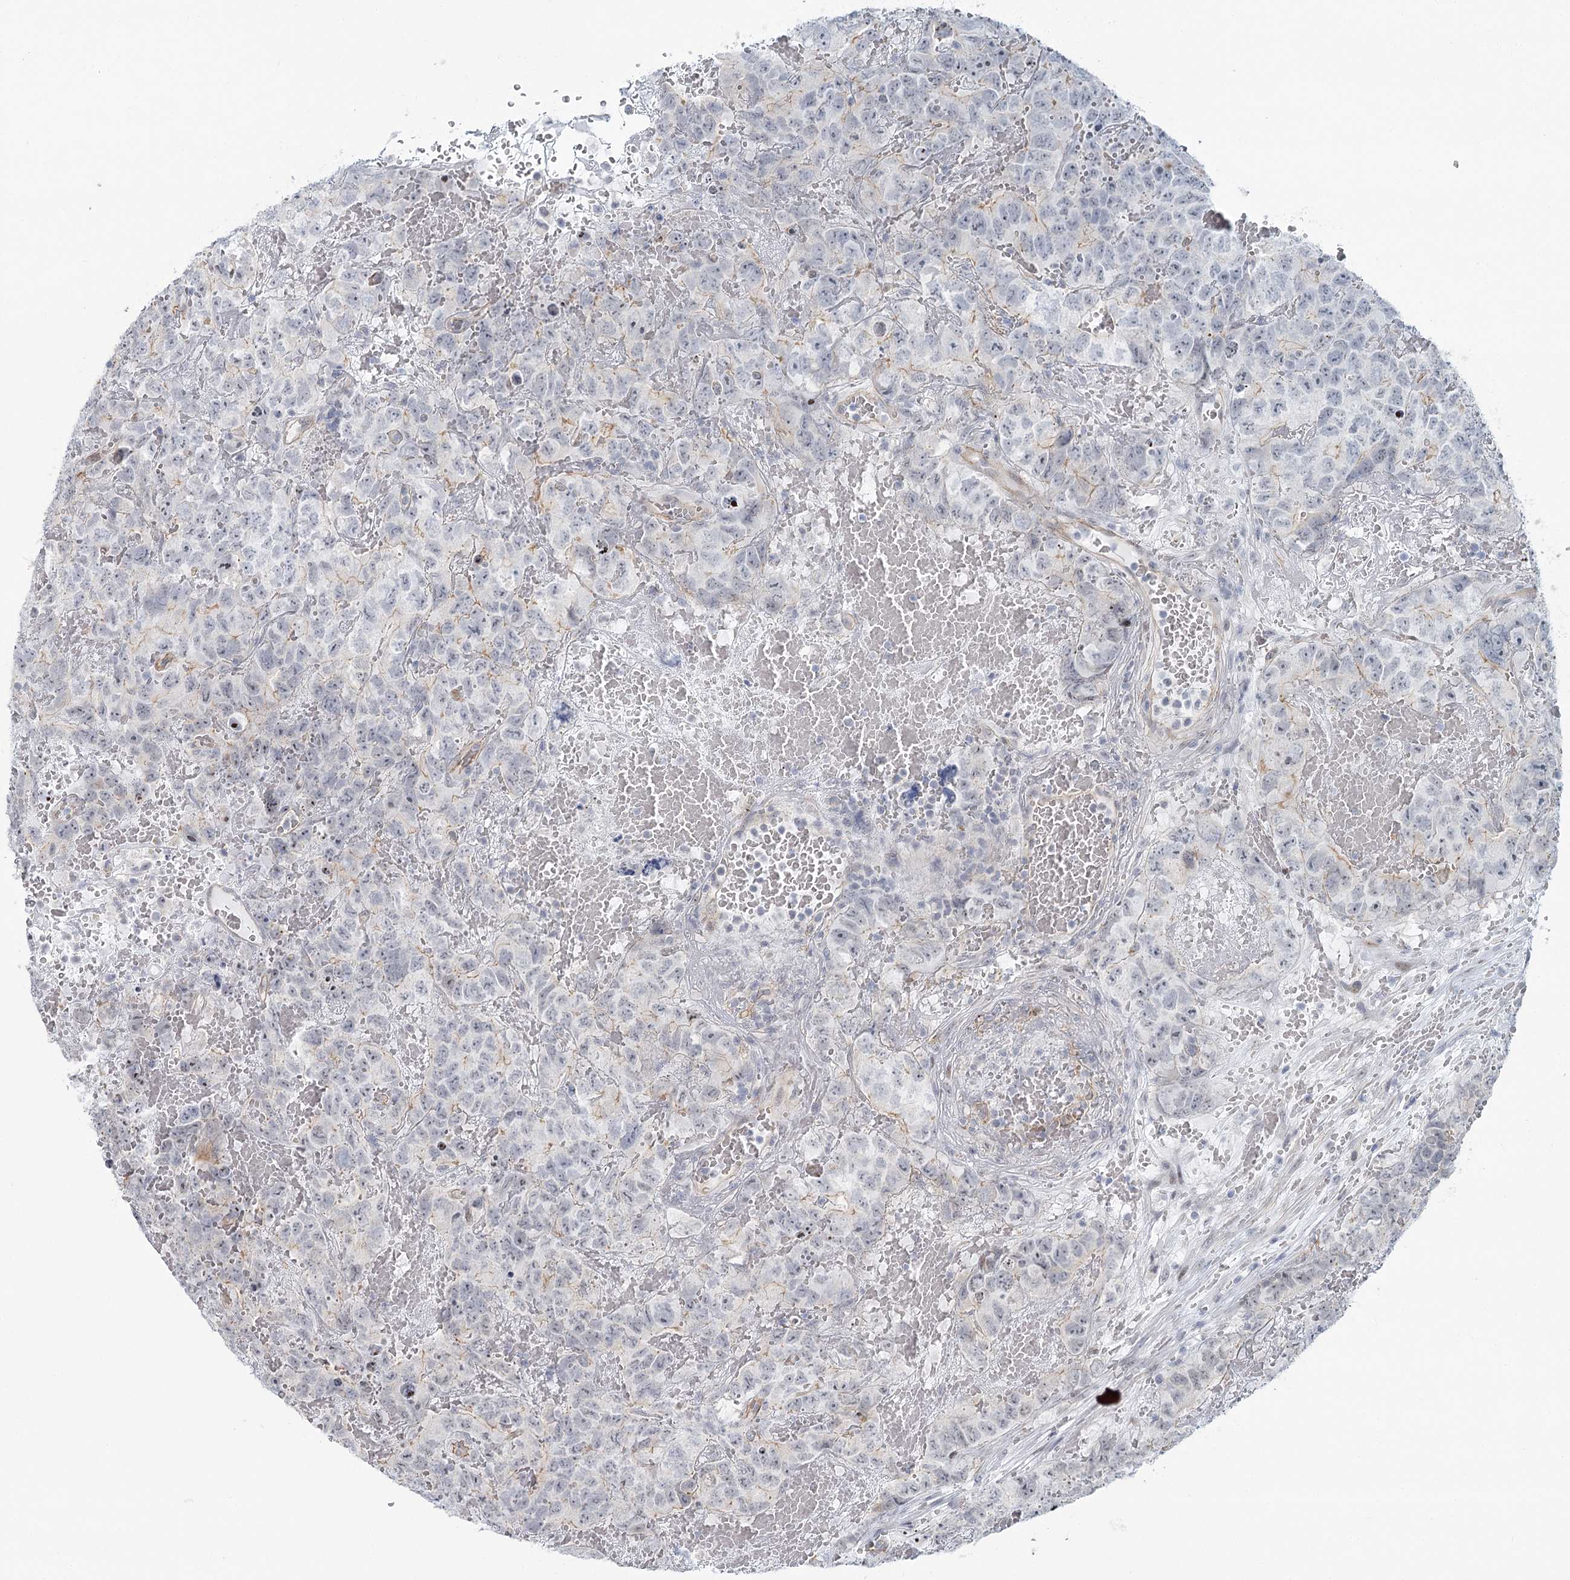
{"staining": {"intensity": "negative", "quantity": "none", "location": "none"}, "tissue": "testis cancer", "cell_type": "Tumor cells", "image_type": "cancer", "snomed": [{"axis": "morphology", "description": "Carcinoma, Embryonal, NOS"}, {"axis": "topography", "description": "Testis"}], "caption": "Photomicrograph shows no protein expression in tumor cells of testis embryonal carcinoma tissue.", "gene": "ABHD8", "patient": {"sex": "male", "age": 45}}